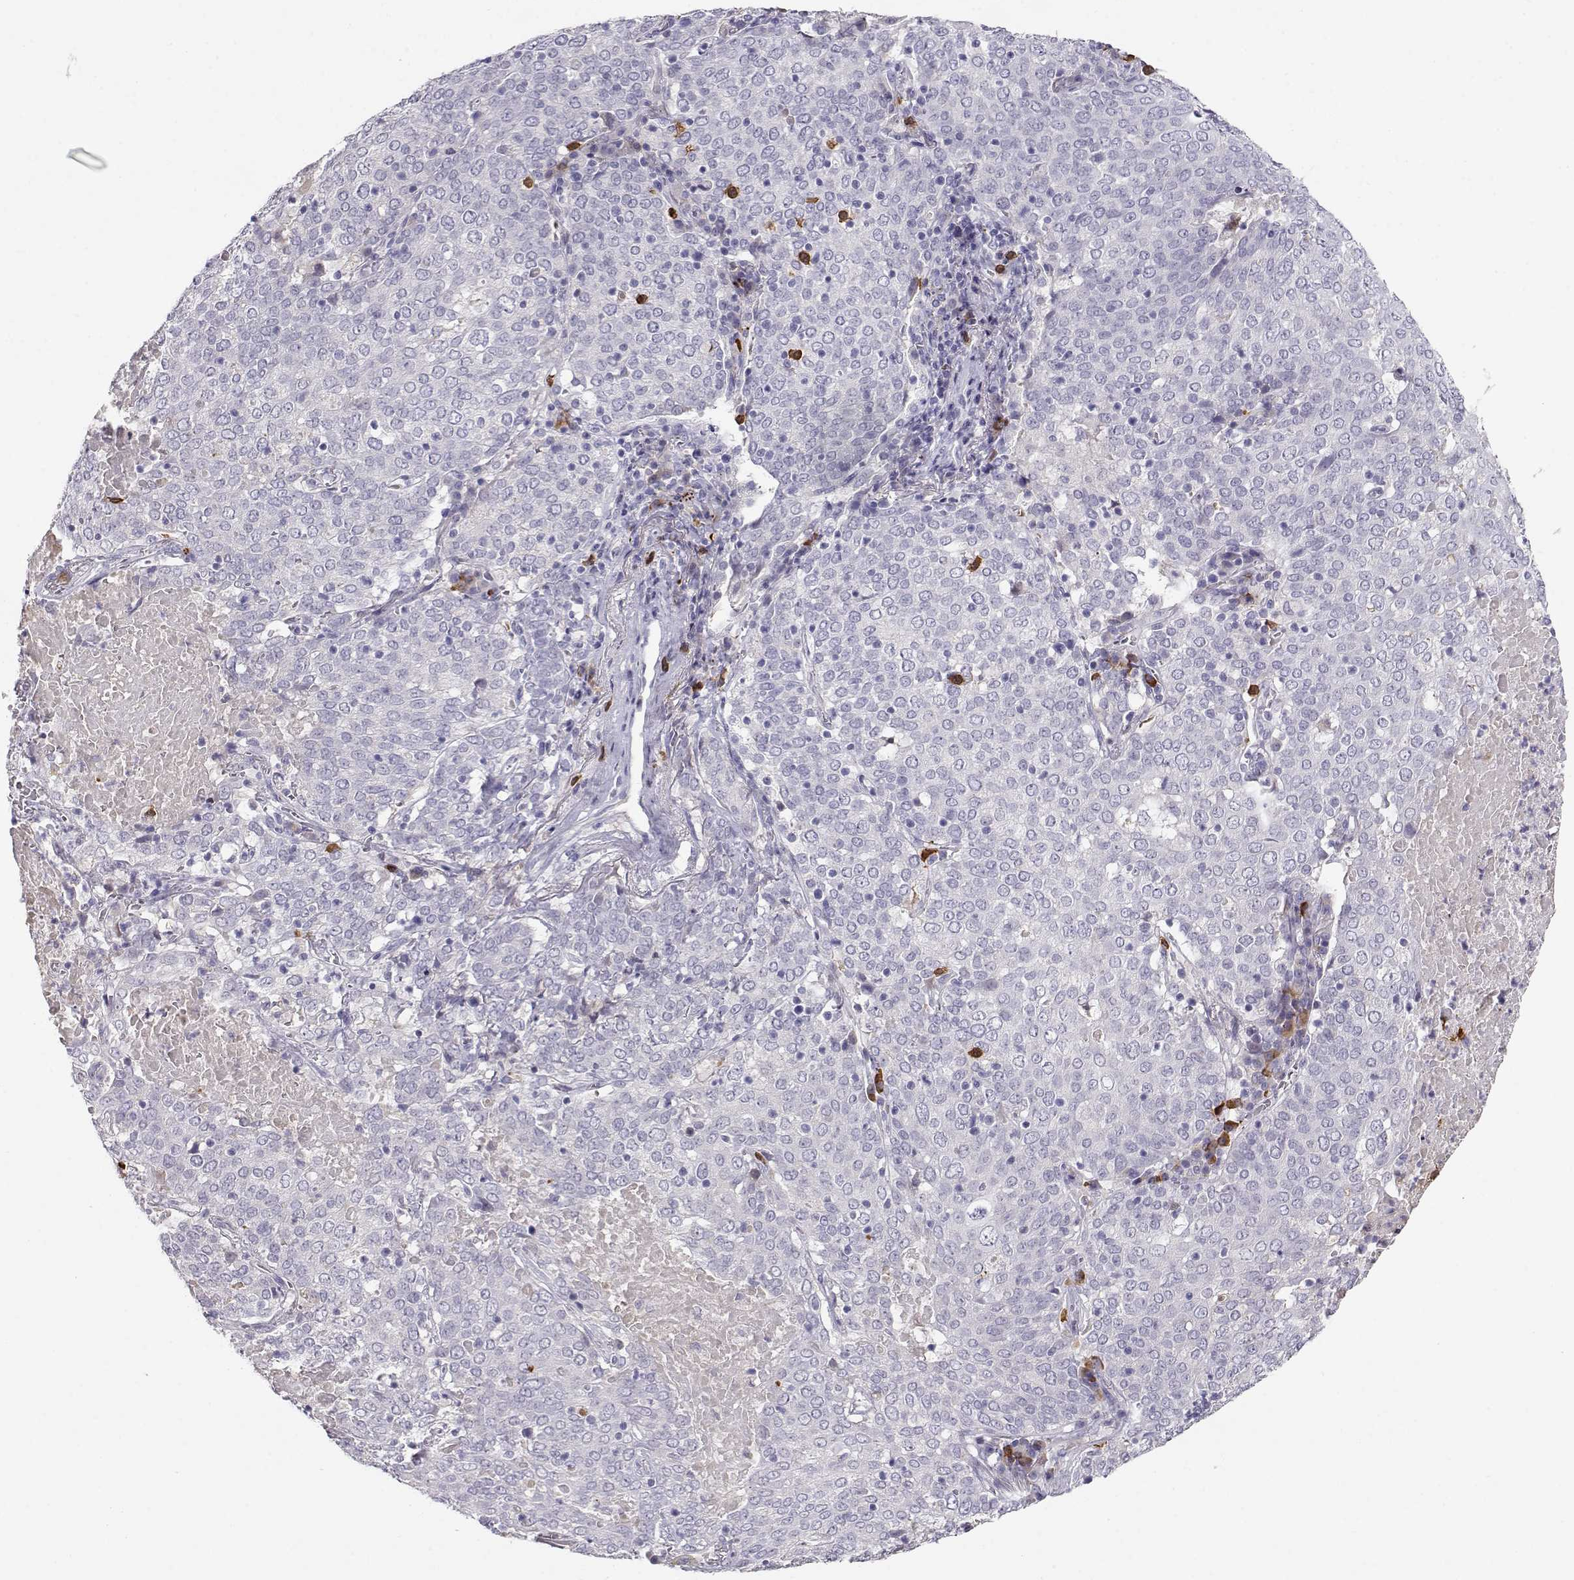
{"staining": {"intensity": "negative", "quantity": "none", "location": "none"}, "tissue": "lung cancer", "cell_type": "Tumor cells", "image_type": "cancer", "snomed": [{"axis": "morphology", "description": "Squamous cell carcinoma, NOS"}, {"axis": "topography", "description": "Lung"}], "caption": "IHC image of squamous cell carcinoma (lung) stained for a protein (brown), which shows no expression in tumor cells.", "gene": "CDHR1", "patient": {"sex": "male", "age": 82}}